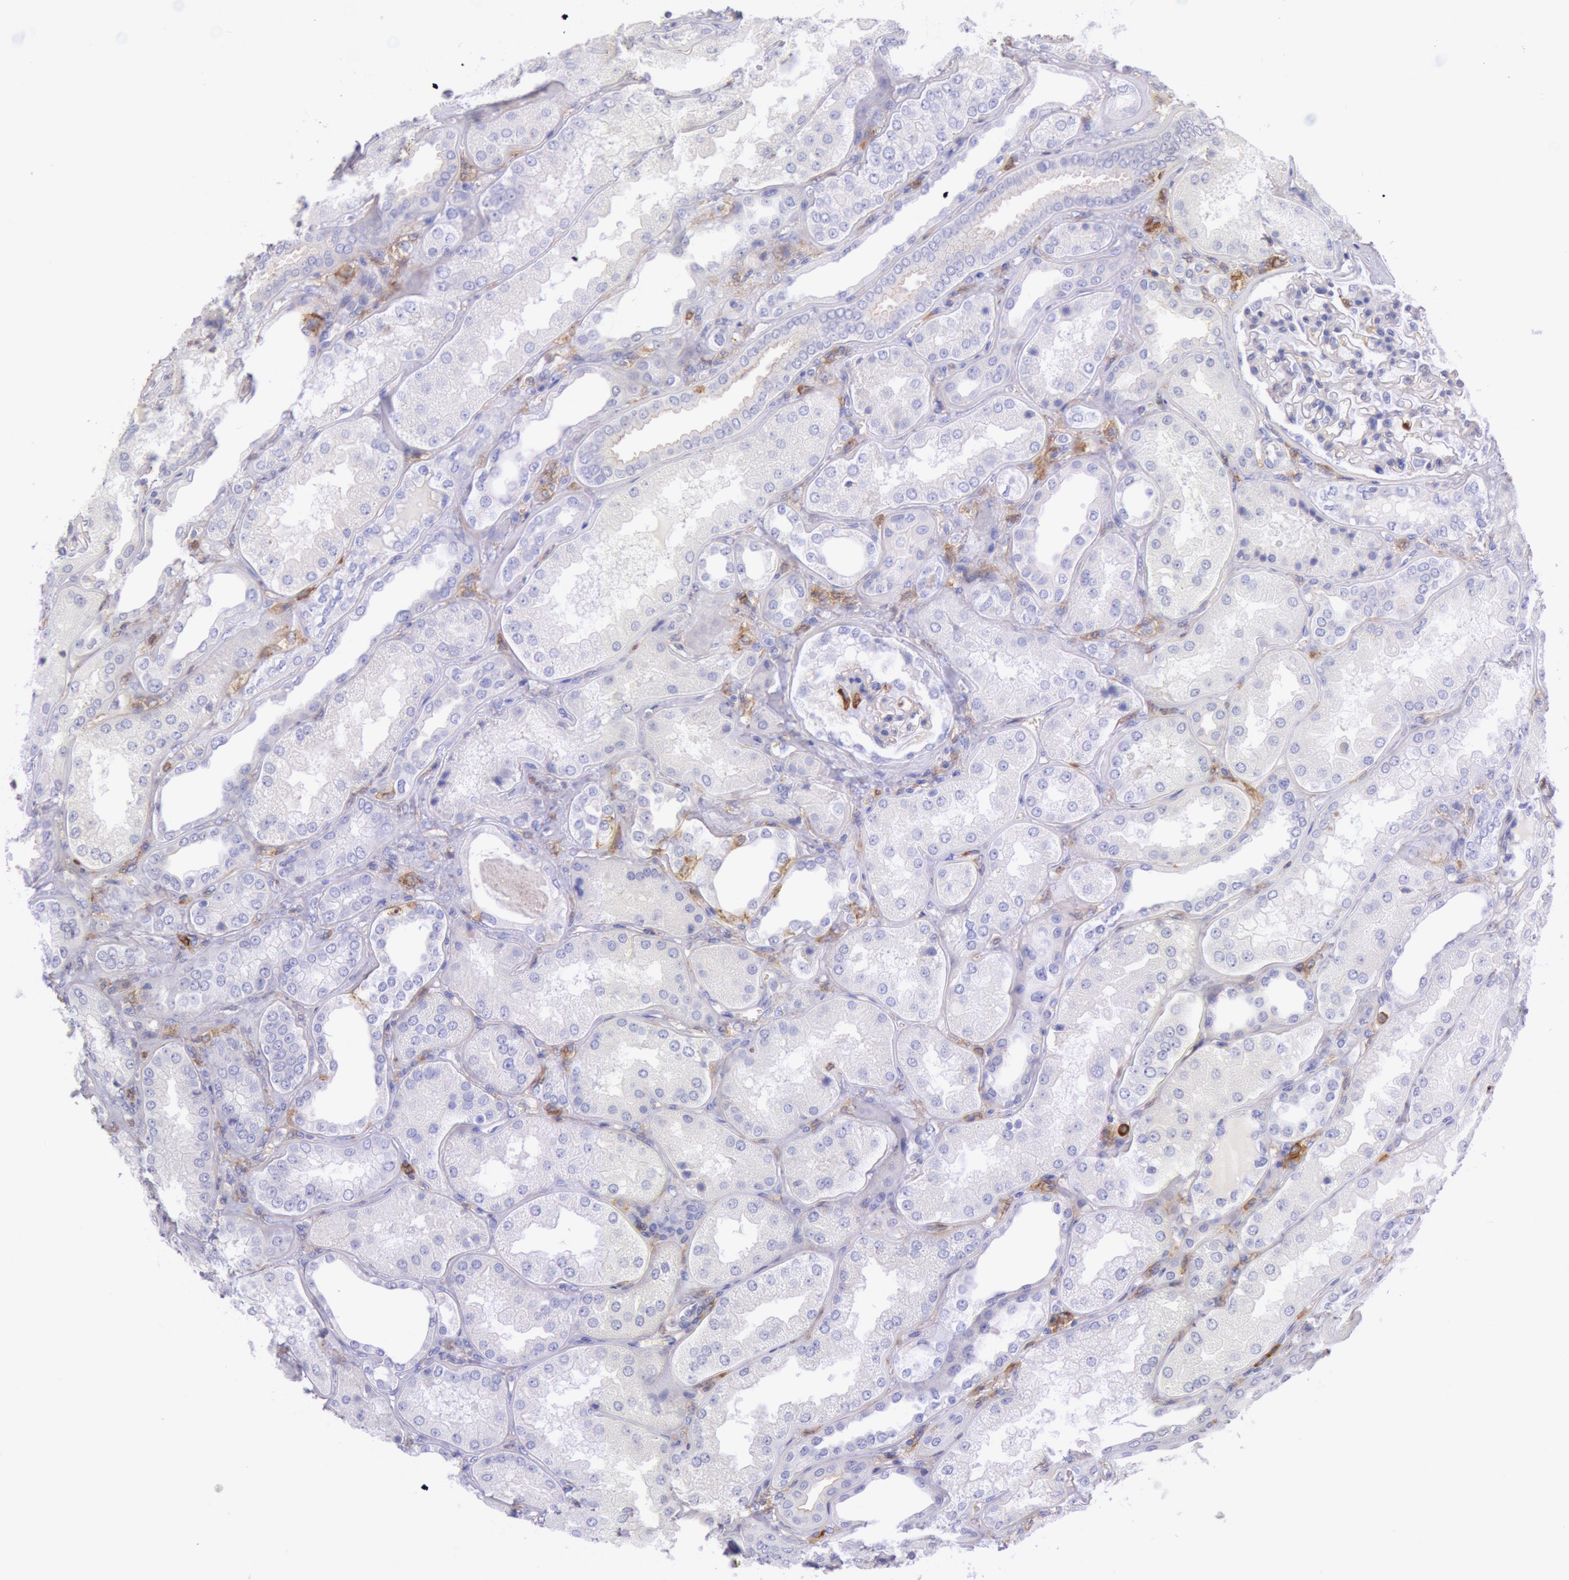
{"staining": {"intensity": "negative", "quantity": "none", "location": "none"}, "tissue": "kidney", "cell_type": "Cells in glomeruli", "image_type": "normal", "snomed": [{"axis": "morphology", "description": "Normal tissue, NOS"}, {"axis": "topography", "description": "Kidney"}], "caption": "IHC of benign human kidney reveals no expression in cells in glomeruli.", "gene": "LYN", "patient": {"sex": "female", "age": 56}}